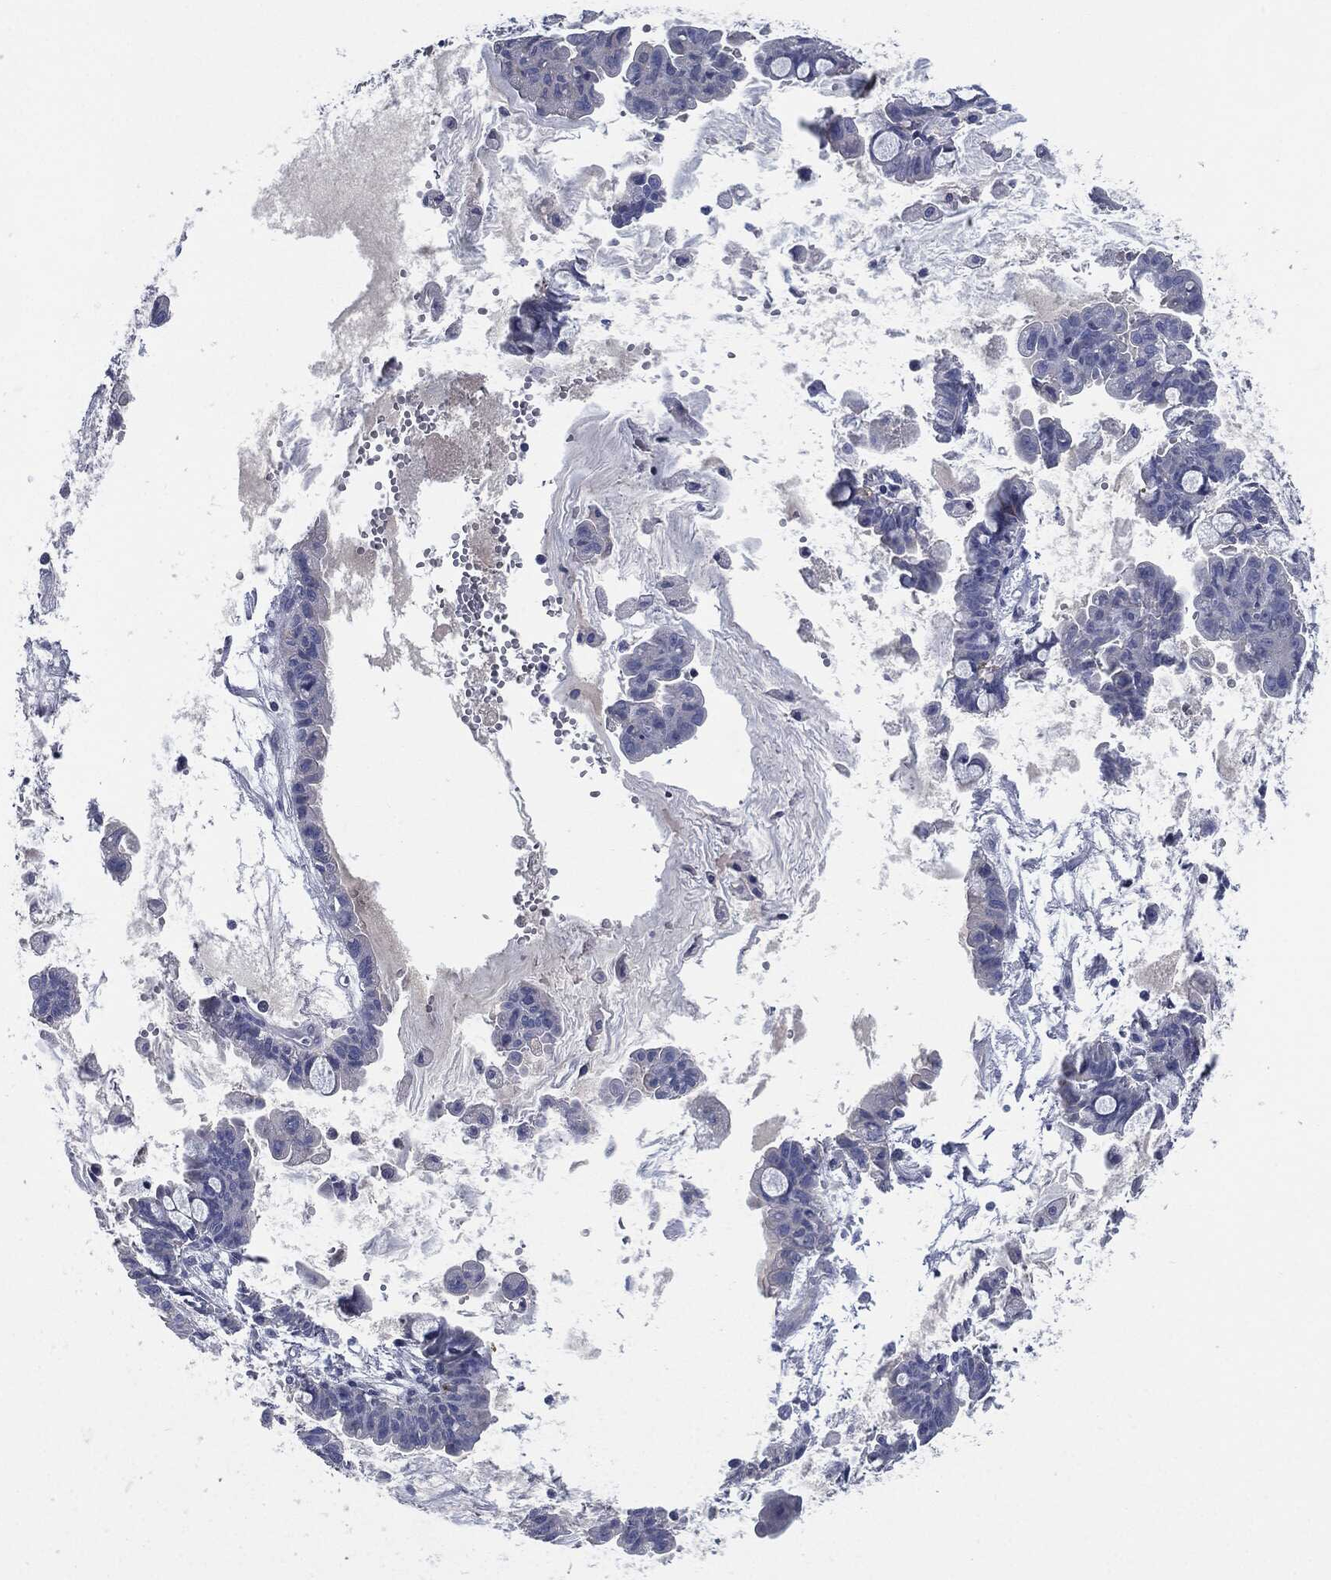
{"staining": {"intensity": "negative", "quantity": "none", "location": "none"}, "tissue": "ovarian cancer", "cell_type": "Tumor cells", "image_type": "cancer", "snomed": [{"axis": "morphology", "description": "Cystadenocarcinoma, mucinous, NOS"}, {"axis": "topography", "description": "Ovary"}], "caption": "High magnification brightfield microscopy of ovarian mucinous cystadenocarcinoma stained with DAB (brown) and counterstained with hematoxylin (blue): tumor cells show no significant staining.", "gene": "CD27", "patient": {"sex": "female", "age": 63}}